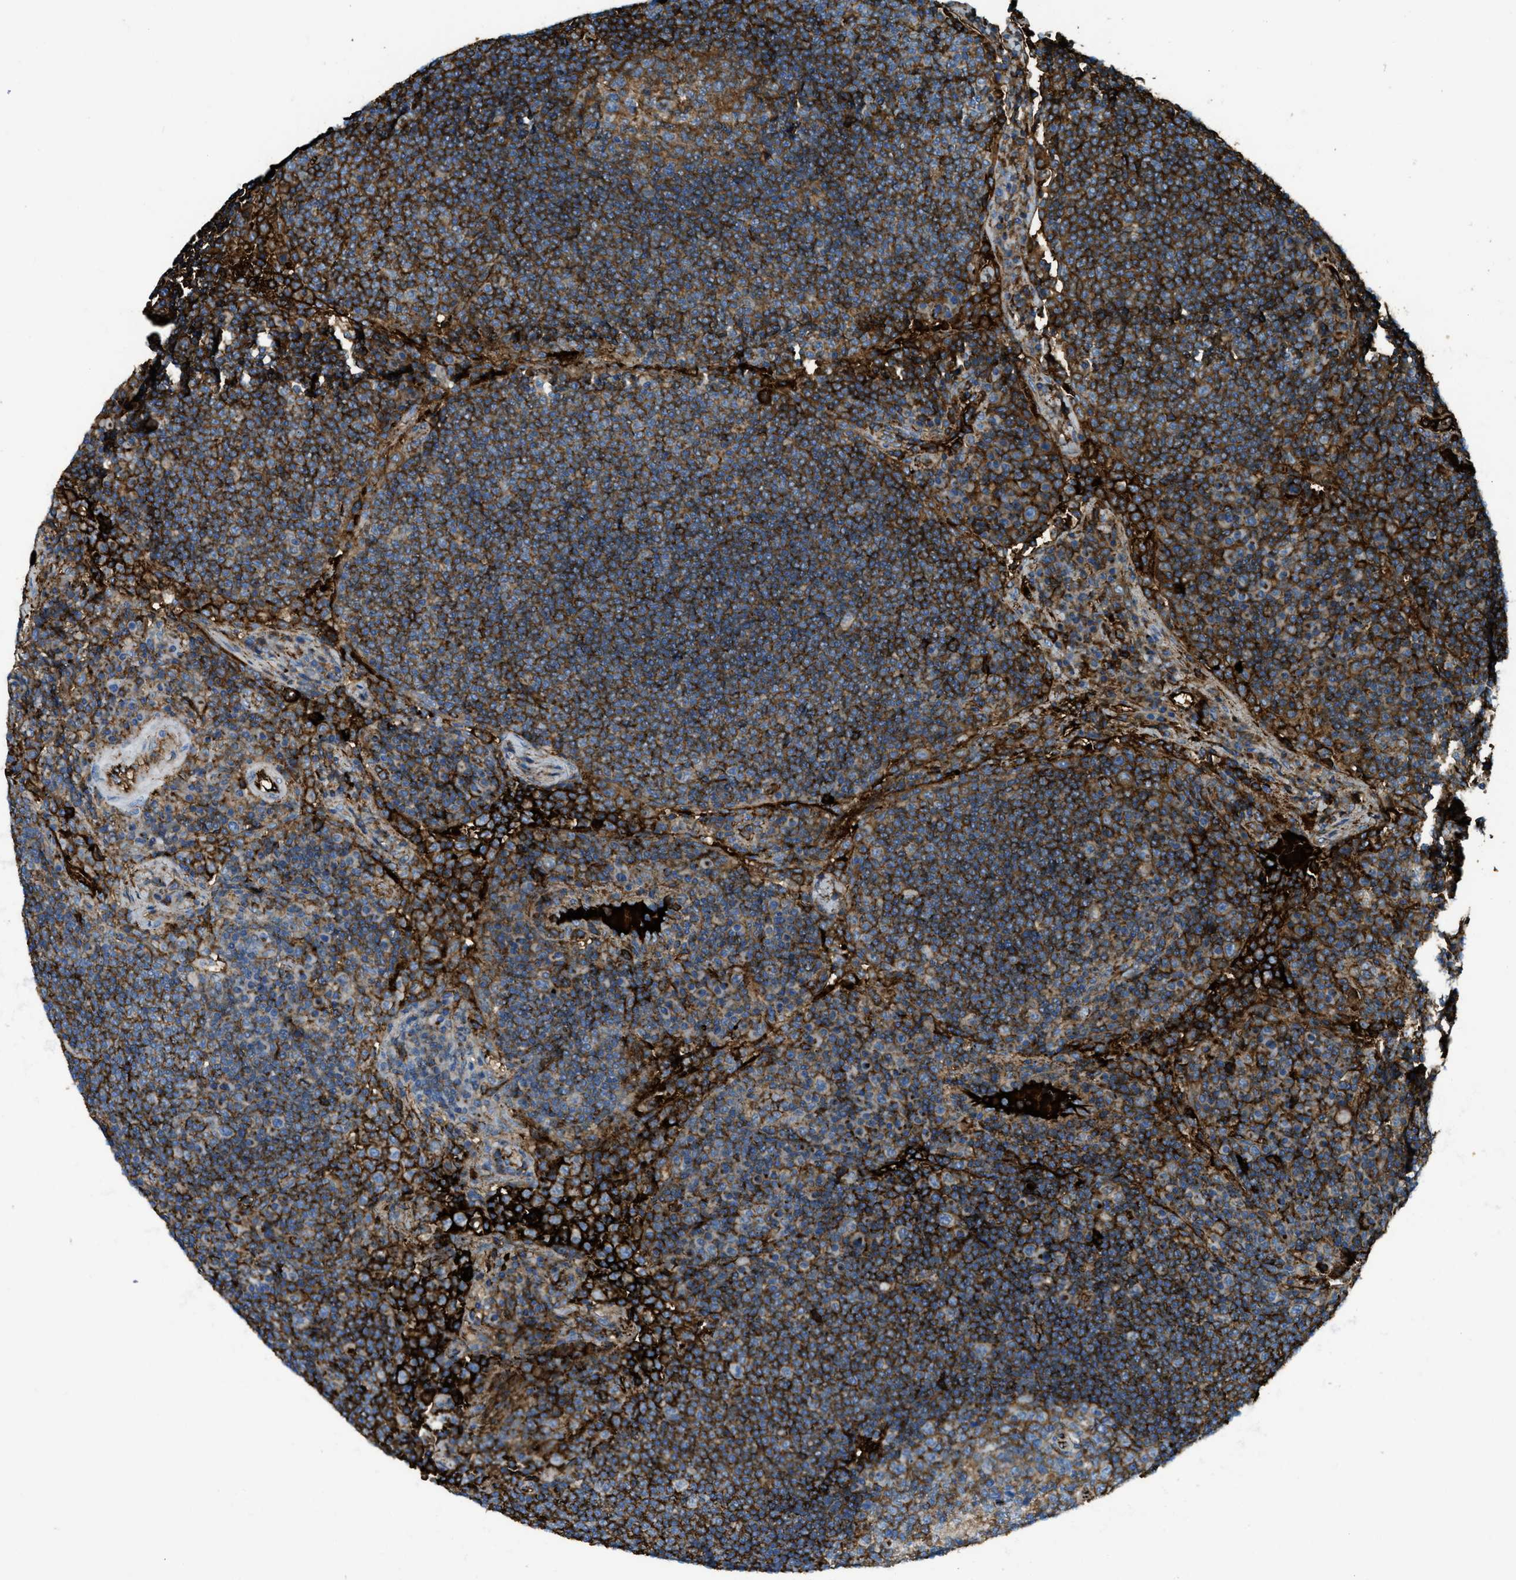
{"staining": {"intensity": "moderate", "quantity": "25%-75%", "location": "cytoplasmic/membranous"}, "tissue": "lymph node", "cell_type": "Germinal center cells", "image_type": "normal", "snomed": [{"axis": "morphology", "description": "Normal tissue, NOS"}, {"axis": "topography", "description": "Lymph node"}], "caption": "Germinal center cells exhibit moderate cytoplasmic/membranous positivity in approximately 25%-75% of cells in normal lymph node.", "gene": "TRIM59", "patient": {"sex": "female", "age": 53}}